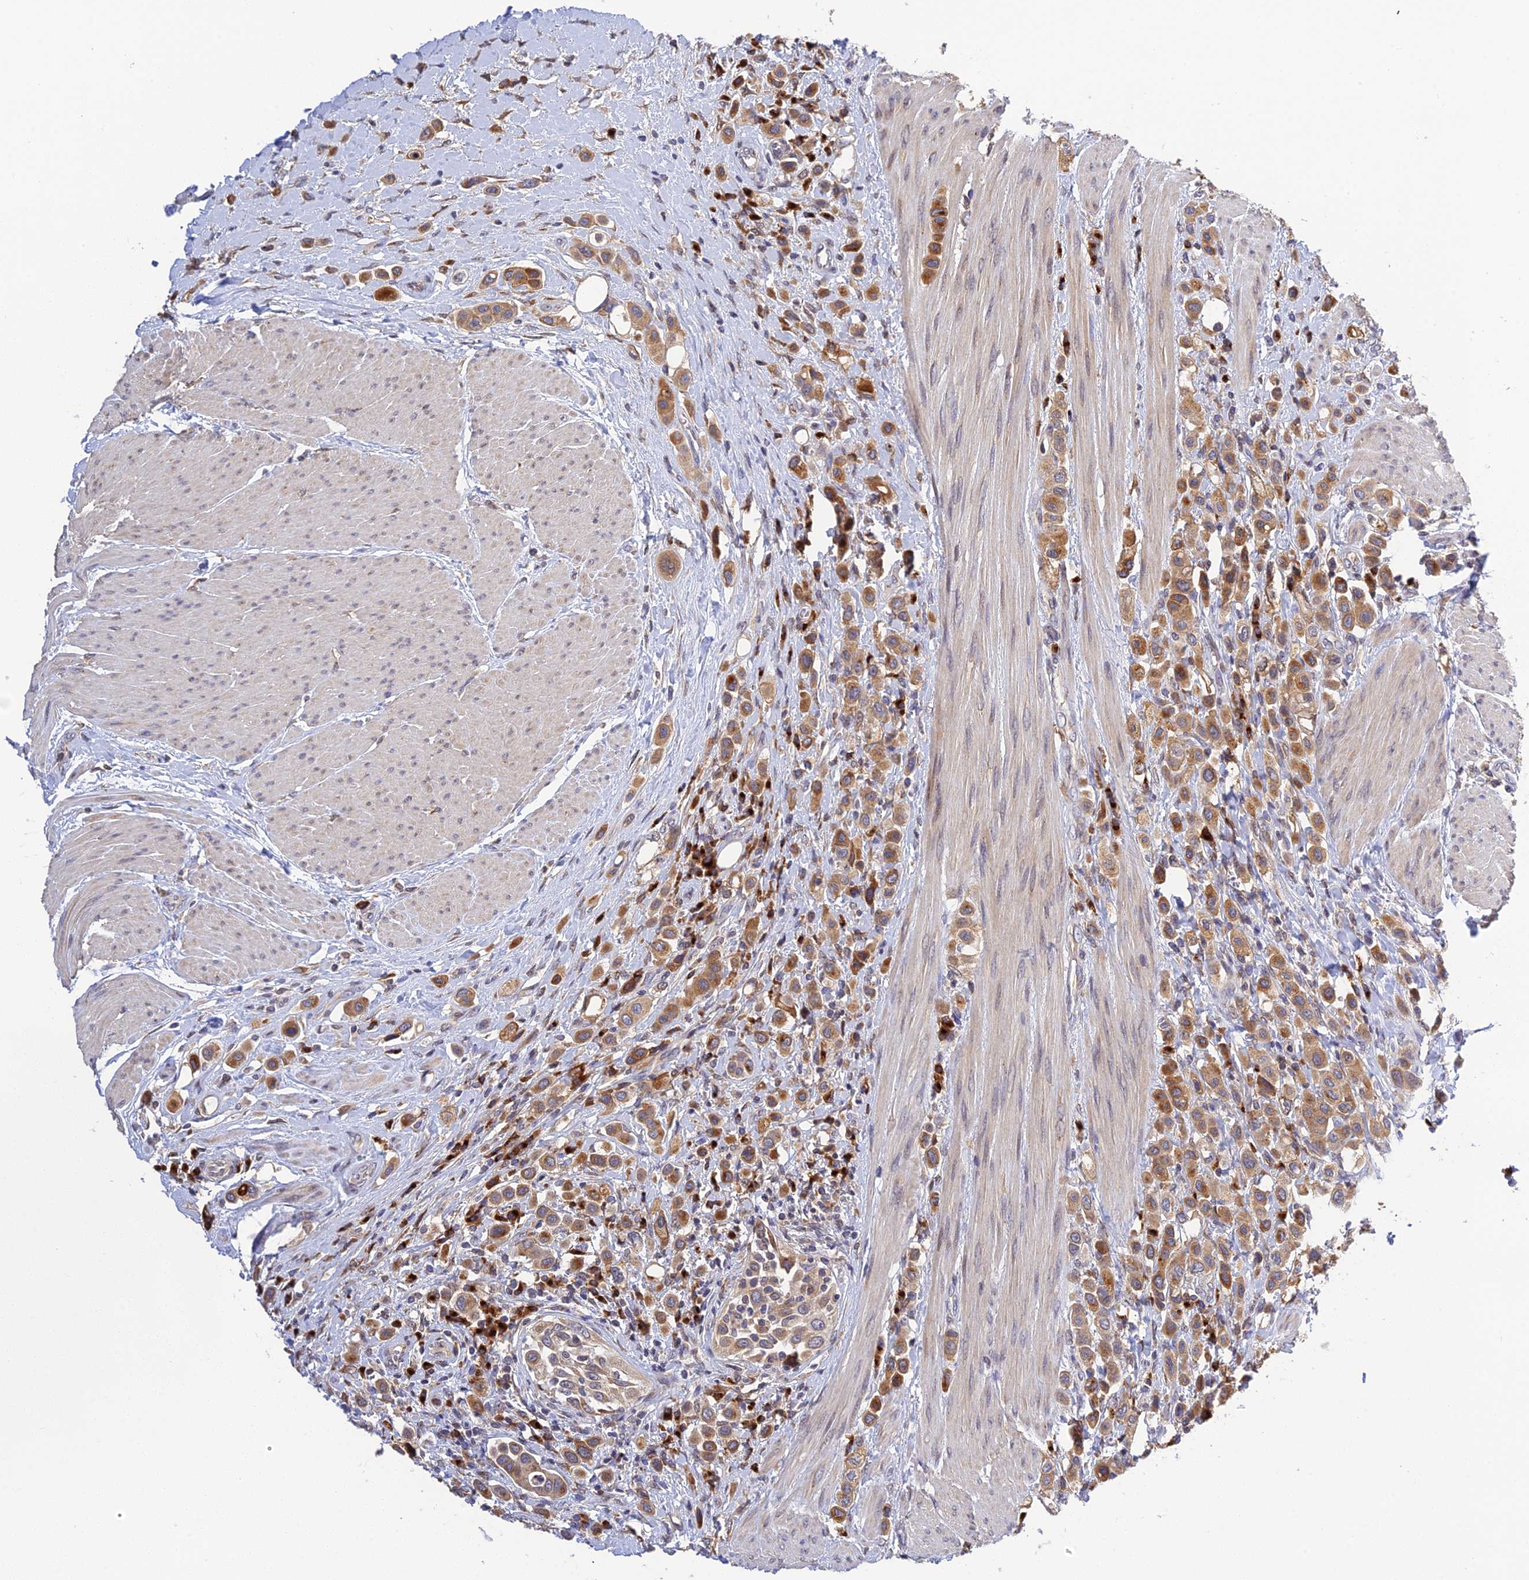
{"staining": {"intensity": "moderate", "quantity": ">75%", "location": "cytoplasmic/membranous"}, "tissue": "urothelial cancer", "cell_type": "Tumor cells", "image_type": "cancer", "snomed": [{"axis": "morphology", "description": "Urothelial carcinoma, High grade"}, {"axis": "topography", "description": "Urinary bladder"}], "caption": "Tumor cells display moderate cytoplasmic/membranous positivity in approximately >75% of cells in urothelial cancer.", "gene": "SNX17", "patient": {"sex": "male", "age": 50}}